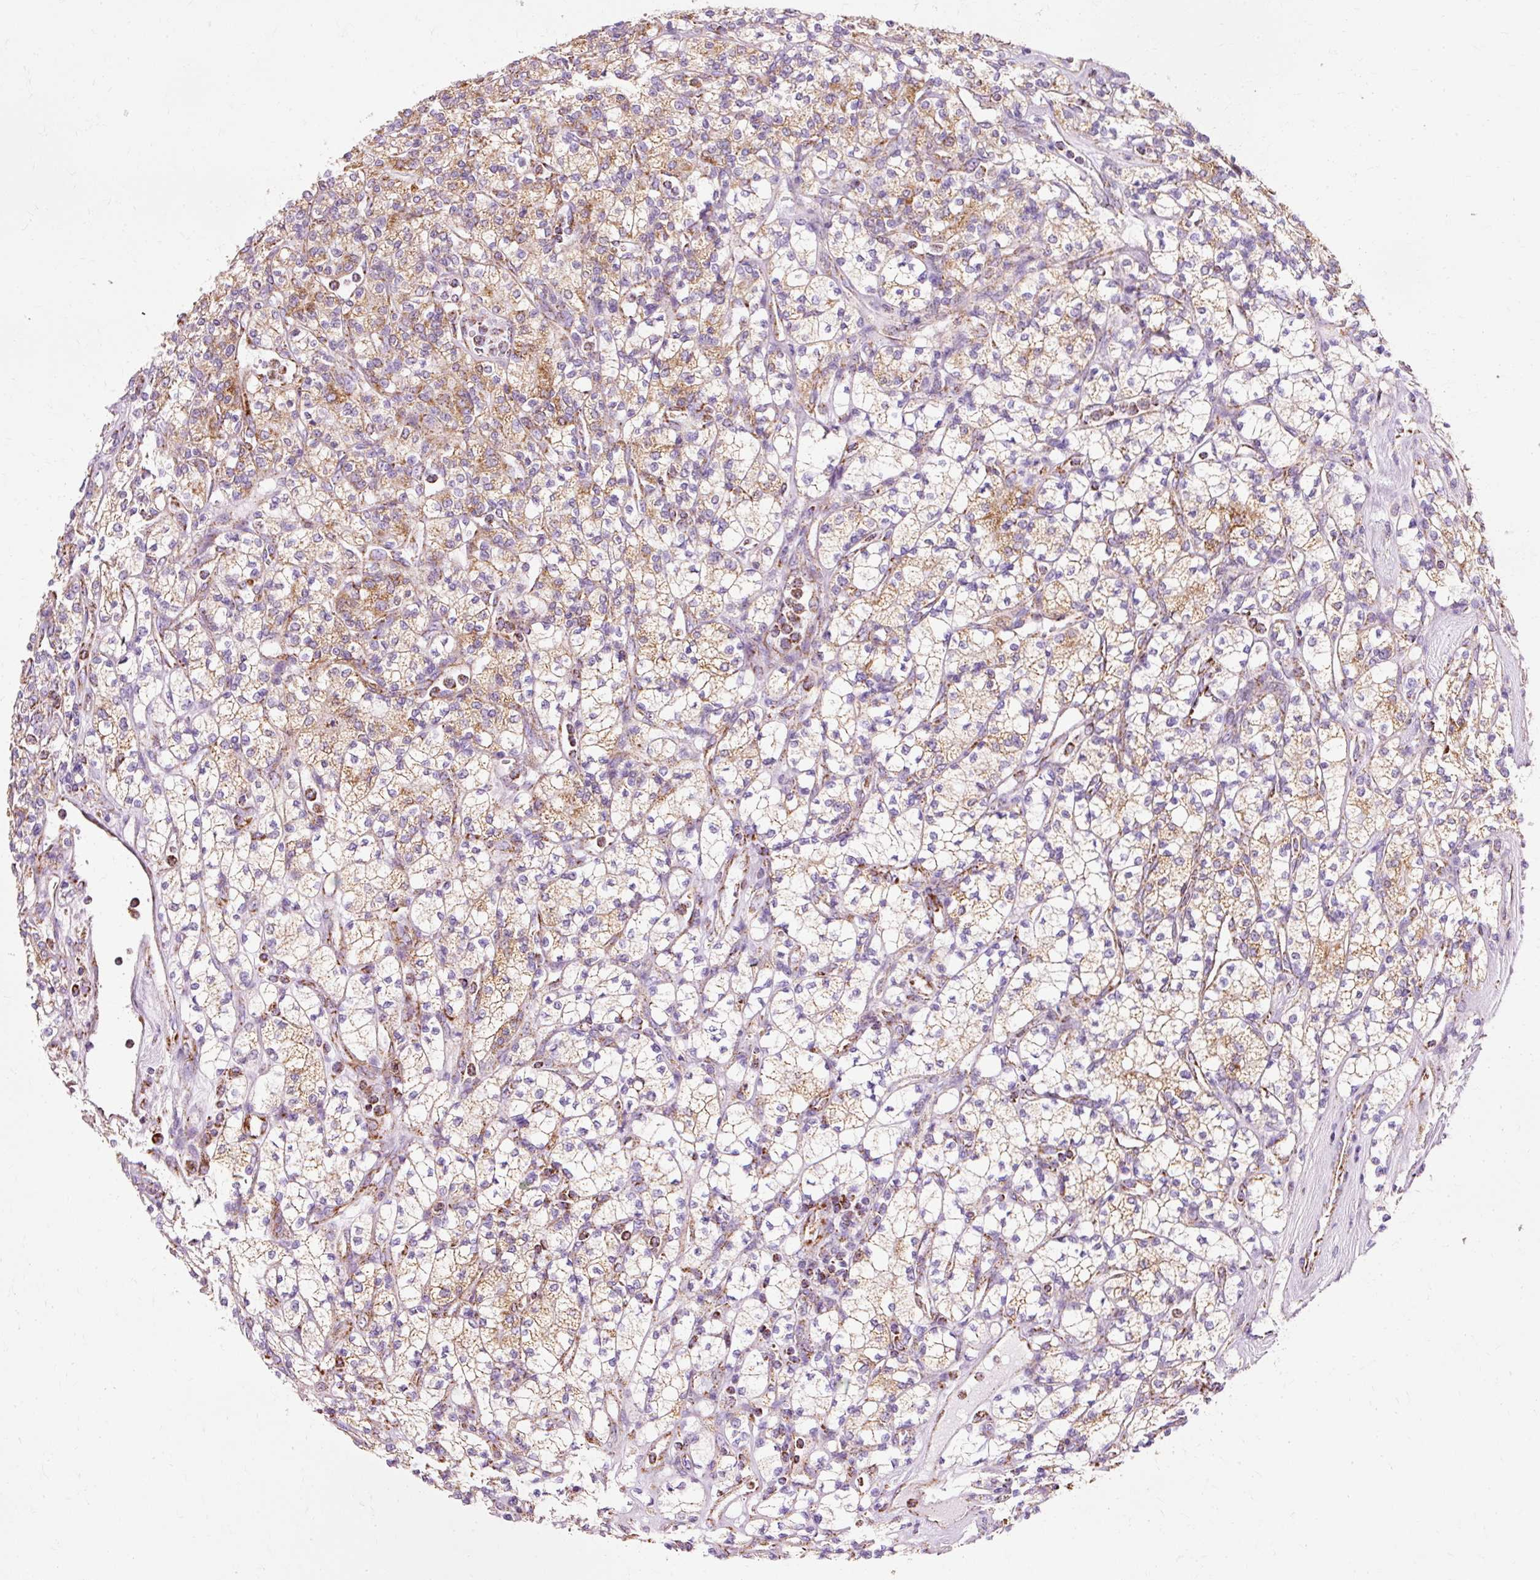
{"staining": {"intensity": "moderate", "quantity": "25%-75%", "location": "cytoplasmic/membranous"}, "tissue": "renal cancer", "cell_type": "Tumor cells", "image_type": "cancer", "snomed": [{"axis": "morphology", "description": "Adenocarcinoma, NOS"}, {"axis": "topography", "description": "Kidney"}], "caption": "The image demonstrates a brown stain indicating the presence of a protein in the cytoplasmic/membranous of tumor cells in renal cancer. Immunohistochemistry (ihc) stains the protein of interest in brown and the nuclei are stained blue.", "gene": "ATP5PO", "patient": {"sex": "male", "age": 77}}